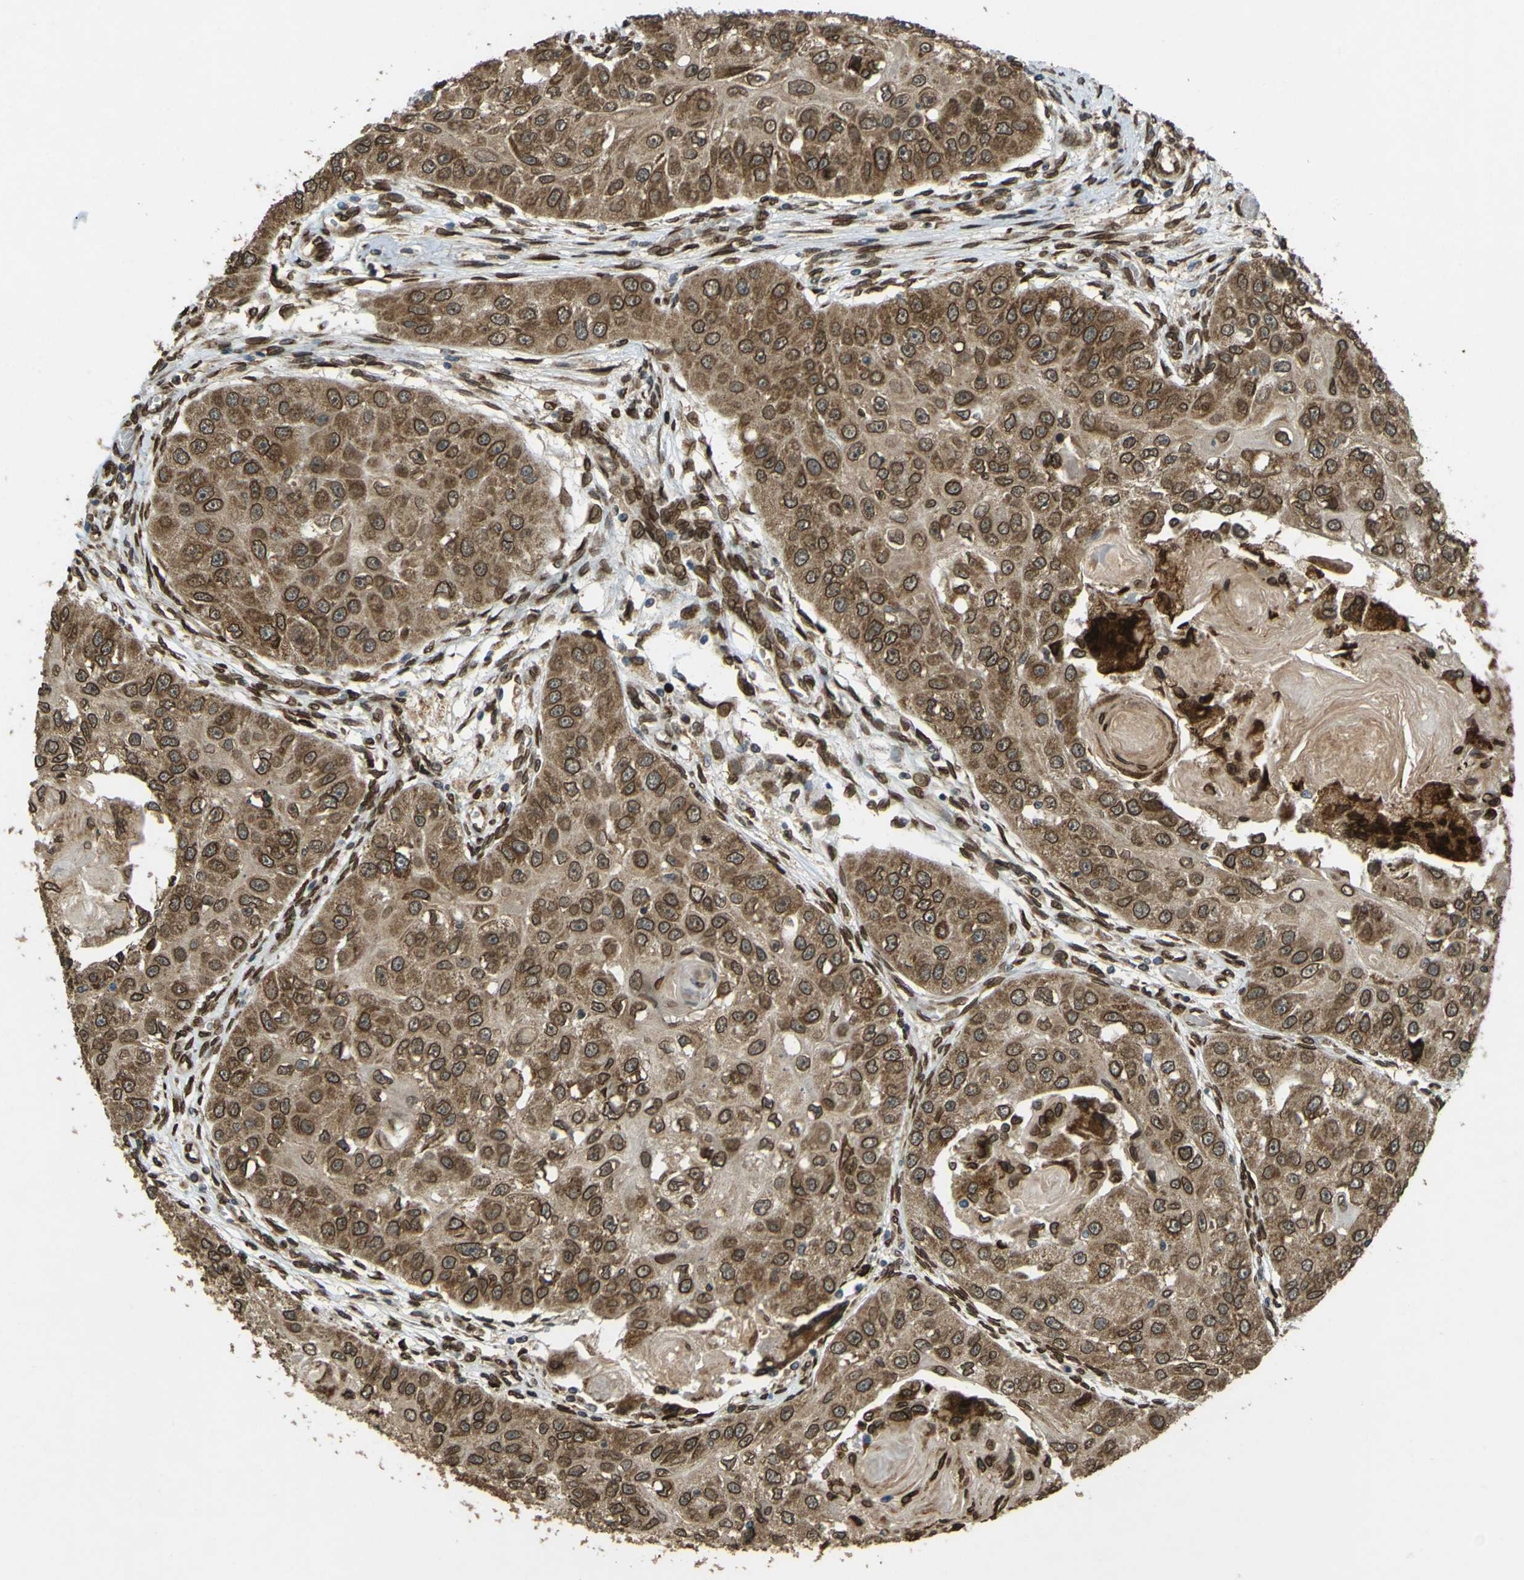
{"staining": {"intensity": "moderate", "quantity": ">75%", "location": "cytoplasmic/membranous,nuclear"}, "tissue": "head and neck cancer", "cell_type": "Tumor cells", "image_type": "cancer", "snomed": [{"axis": "morphology", "description": "Normal tissue, NOS"}, {"axis": "morphology", "description": "Squamous cell carcinoma, NOS"}, {"axis": "topography", "description": "Skeletal muscle"}, {"axis": "topography", "description": "Head-Neck"}], "caption": "Head and neck squamous cell carcinoma stained with DAB (3,3'-diaminobenzidine) IHC exhibits medium levels of moderate cytoplasmic/membranous and nuclear staining in about >75% of tumor cells.", "gene": "GALNT1", "patient": {"sex": "male", "age": 51}}